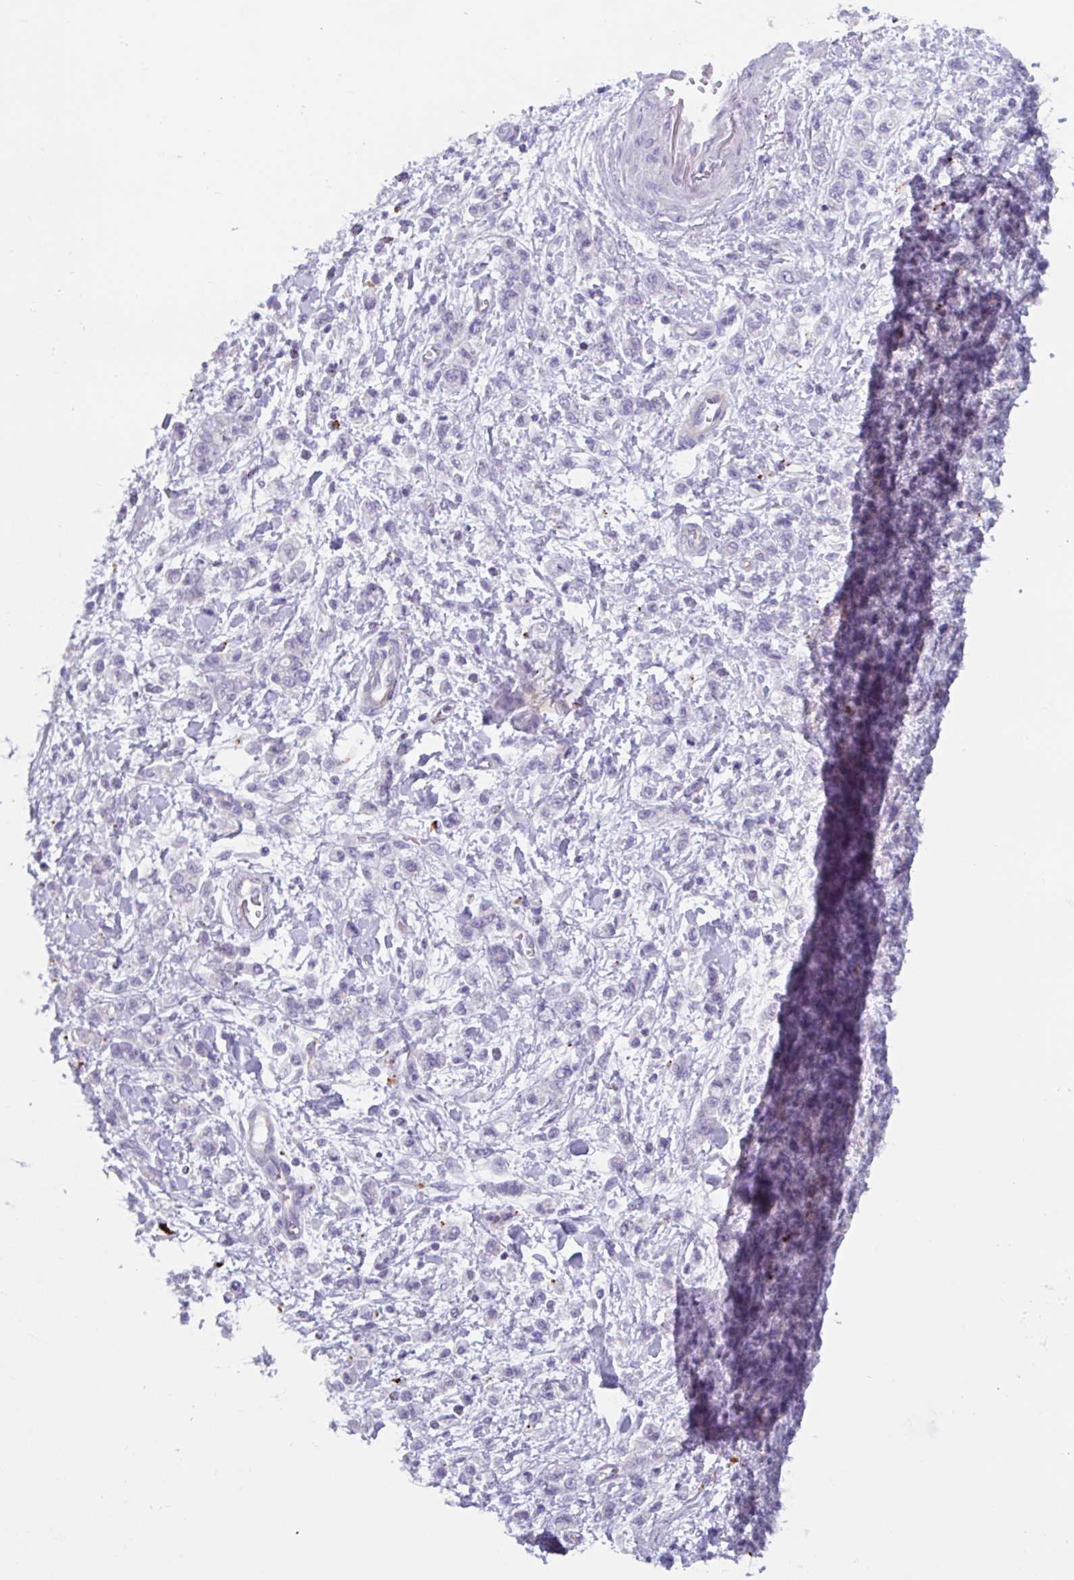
{"staining": {"intensity": "negative", "quantity": "none", "location": "none"}, "tissue": "stomach cancer", "cell_type": "Tumor cells", "image_type": "cancer", "snomed": [{"axis": "morphology", "description": "Adenocarcinoma, NOS"}, {"axis": "topography", "description": "Stomach"}], "caption": "This is an IHC micrograph of adenocarcinoma (stomach). There is no staining in tumor cells.", "gene": "LENG9", "patient": {"sex": "male", "age": 77}}